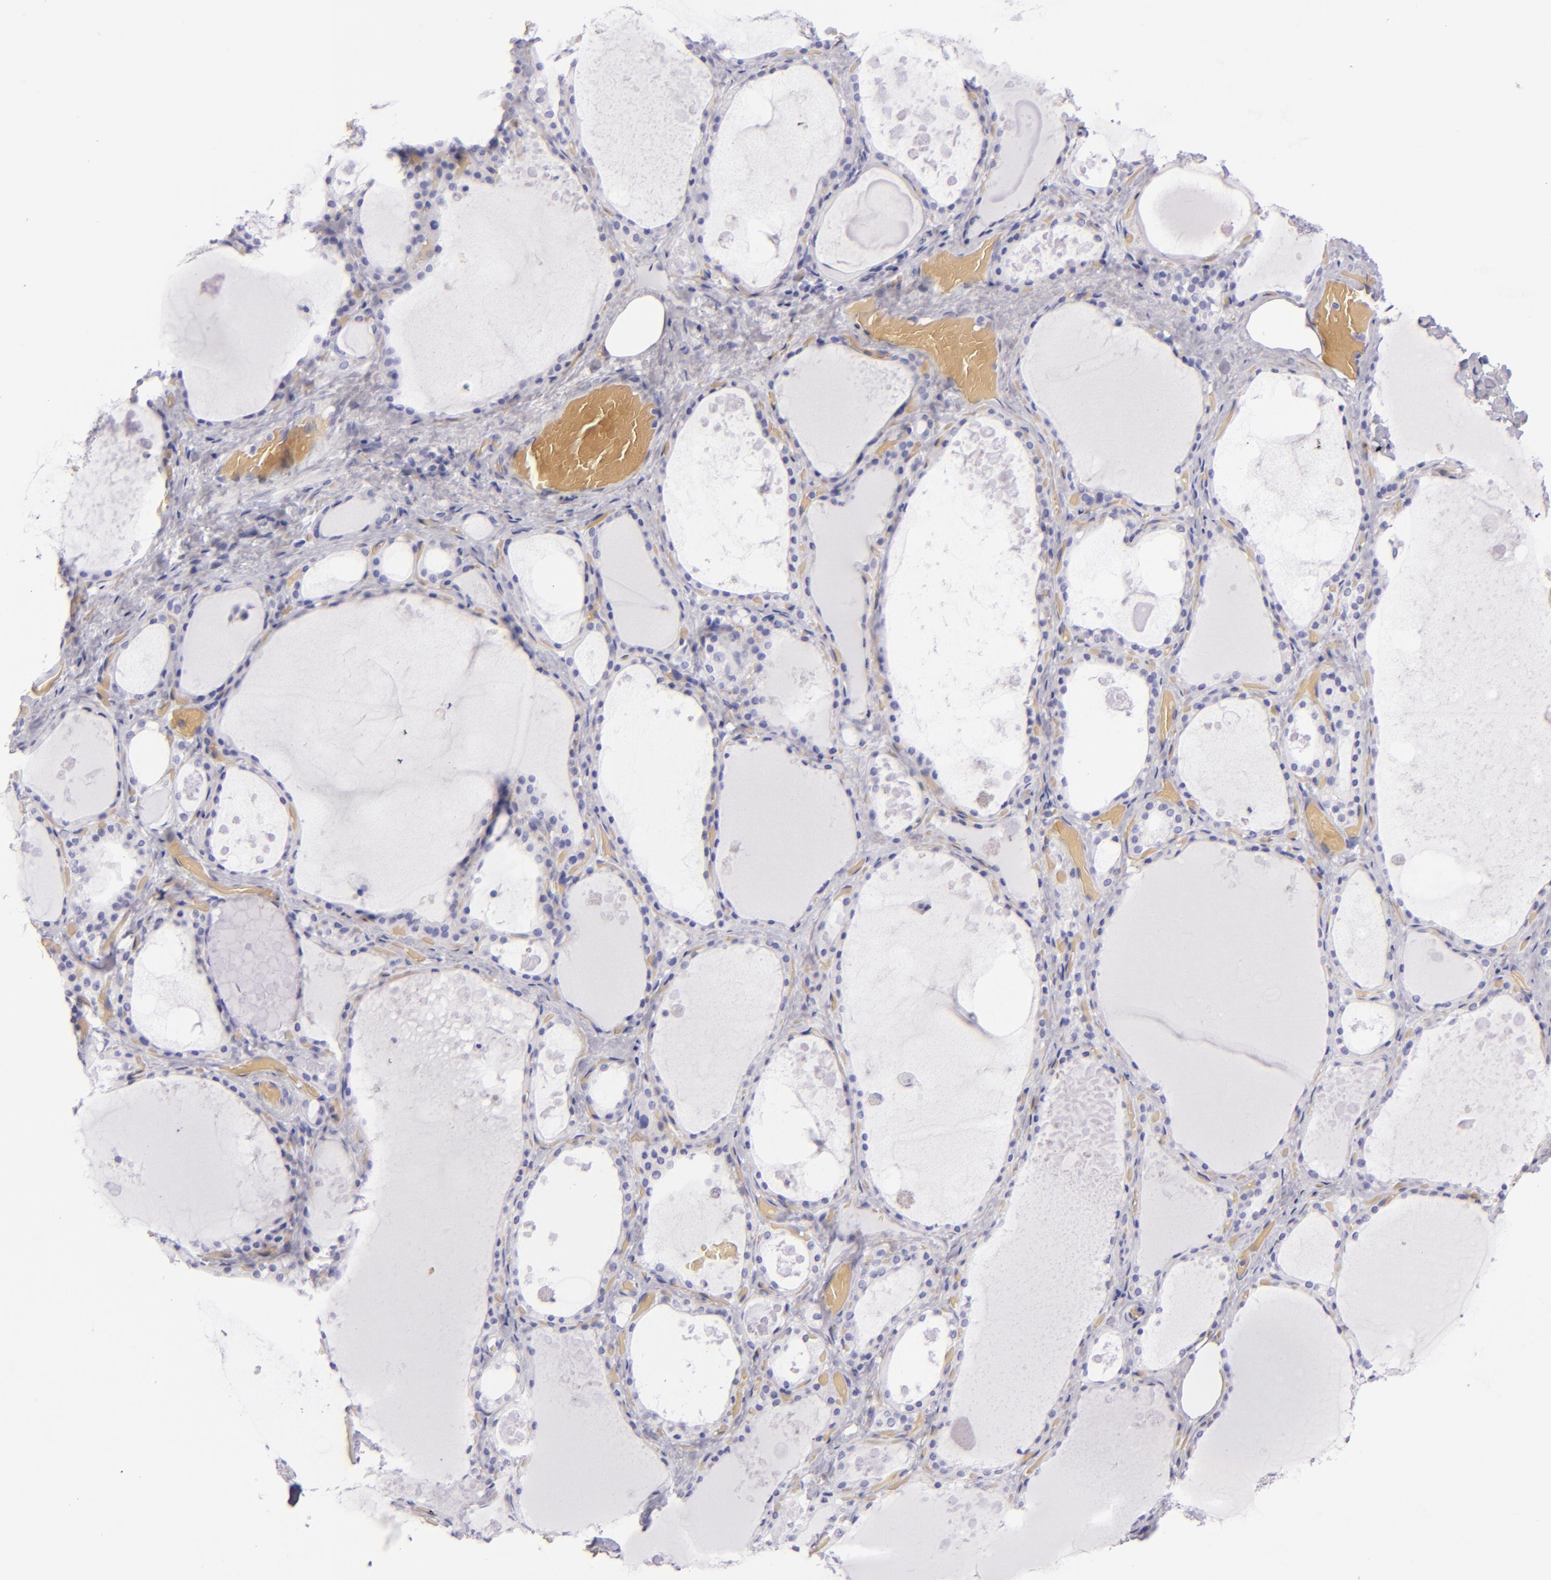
{"staining": {"intensity": "negative", "quantity": "none", "location": "none"}, "tissue": "thyroid gland", "cell_type": "Glandular cells", "image_type": "normal", "snomed": [{"axis": "morphology", "description": "Normal tissue, NOS"}, {"axis": "topography", "description": "Thyroid gland"}], "caption": "Protein analysis of benign thyroid gland demonstrates no significant expression in glandular cells. Nuclei are stained in blue.", "gene": "MUC5AC", "patient": {"sex": "male", "age": 61}}